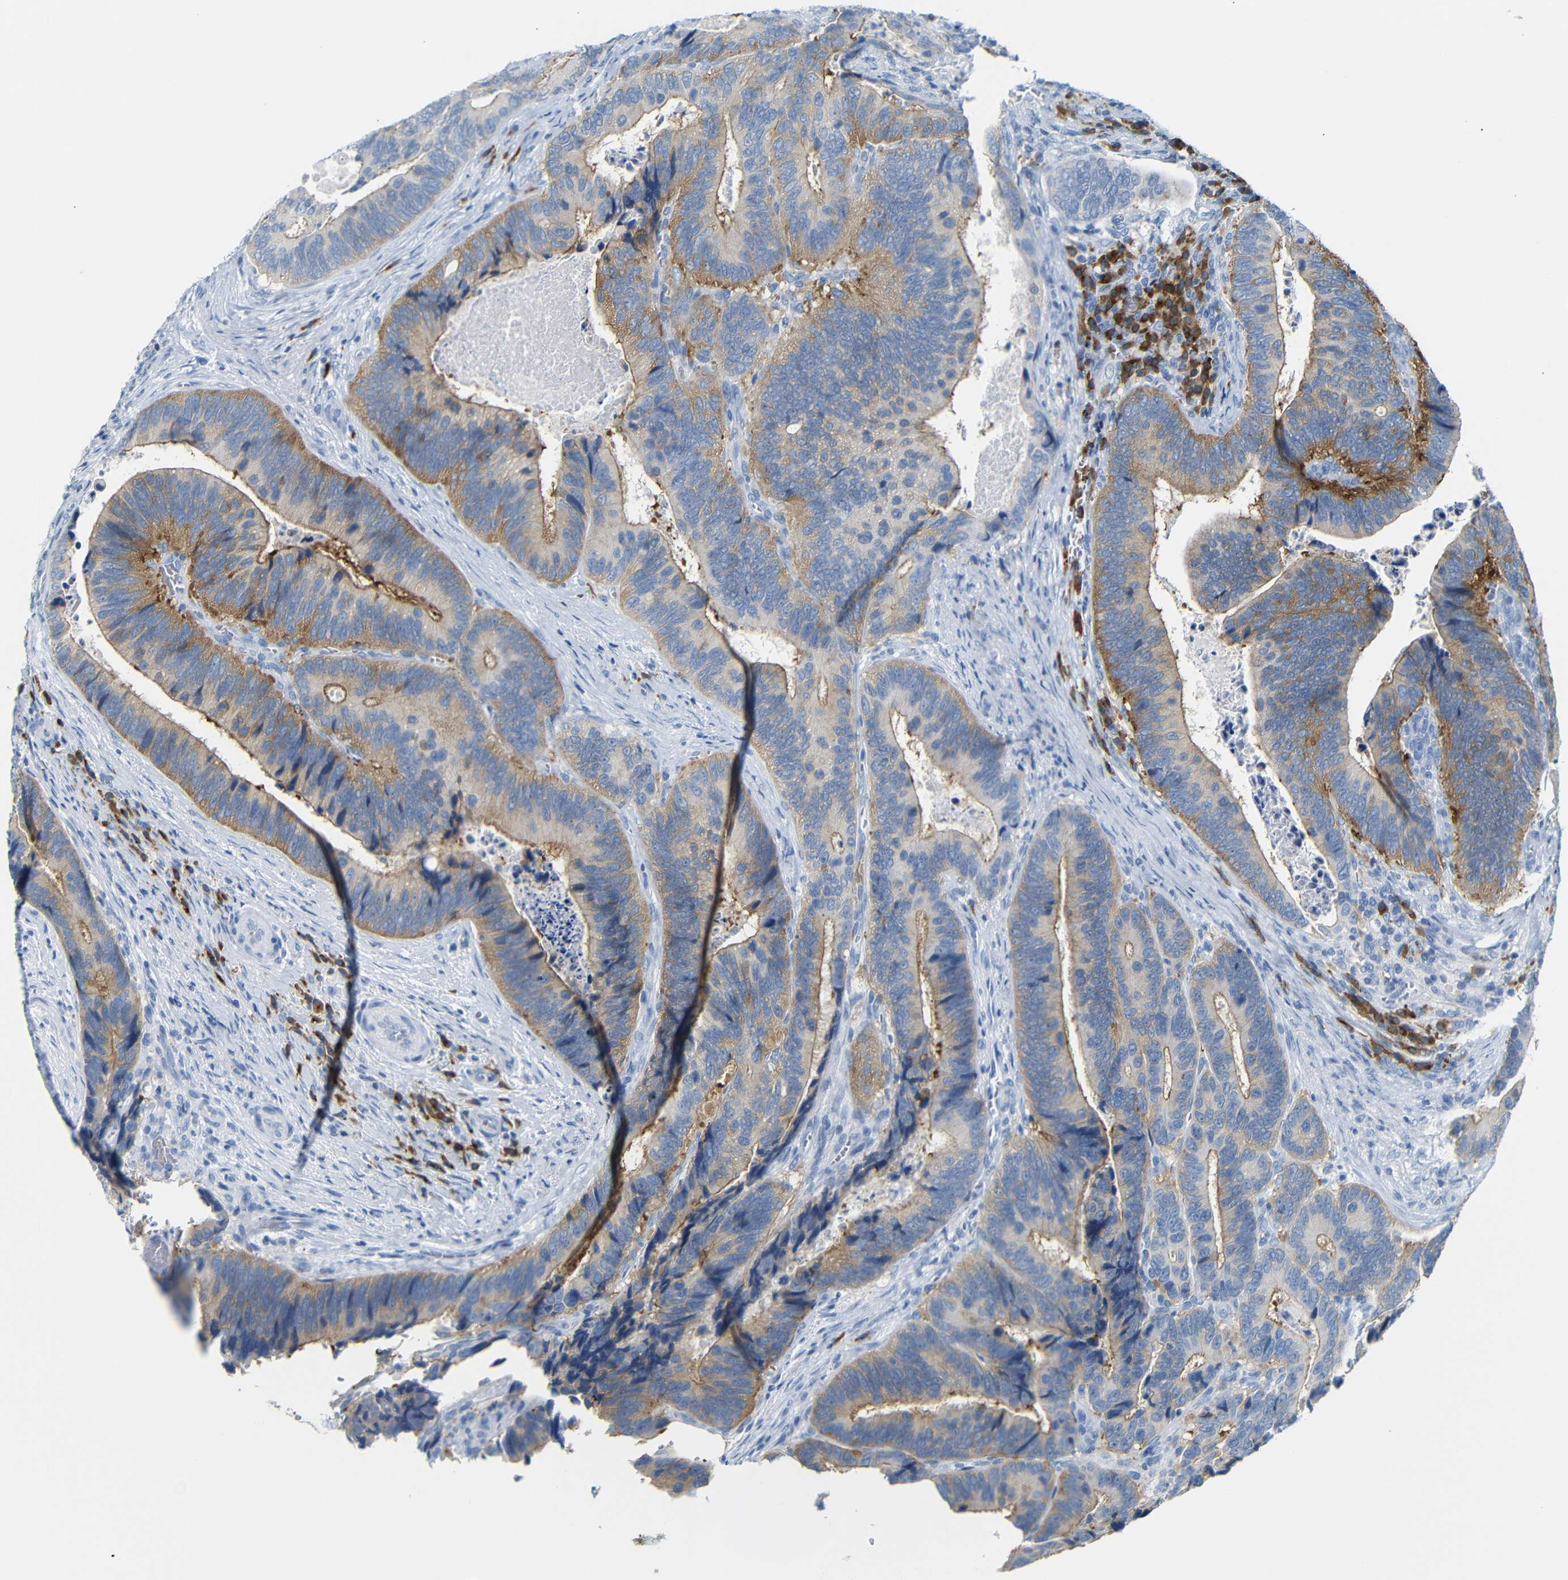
{"staining": {"intensity": "moderate", "quantity": "25%-75%", "location": "cytoplasmic/membranous"}, "tissue": "colorectal cancer", "cell_type": "Tumor cells", "image_type": "cancer", "snomed": [{"axis": "morphology", "description": "Inflammation, NOS"}, {"axis": "morphology", "description": "Adenocarcinoma, NOS"}, {"axis": "topography", "description": "Colon"}], "caption": "Moderate cytoplasmic/membranous protein expression is appreciated in approximately 25%-75% of tumor cells in colorectal cancer. The staining was performed using DAB (3,3'-diaminobenzidine) to visualize the protein expression in brown, while the nuclei were stained in blue with hematoxylin (Magnification: 20x).", "gene": "FCRL1", "patient": {"sex": "male", "age": 72}}